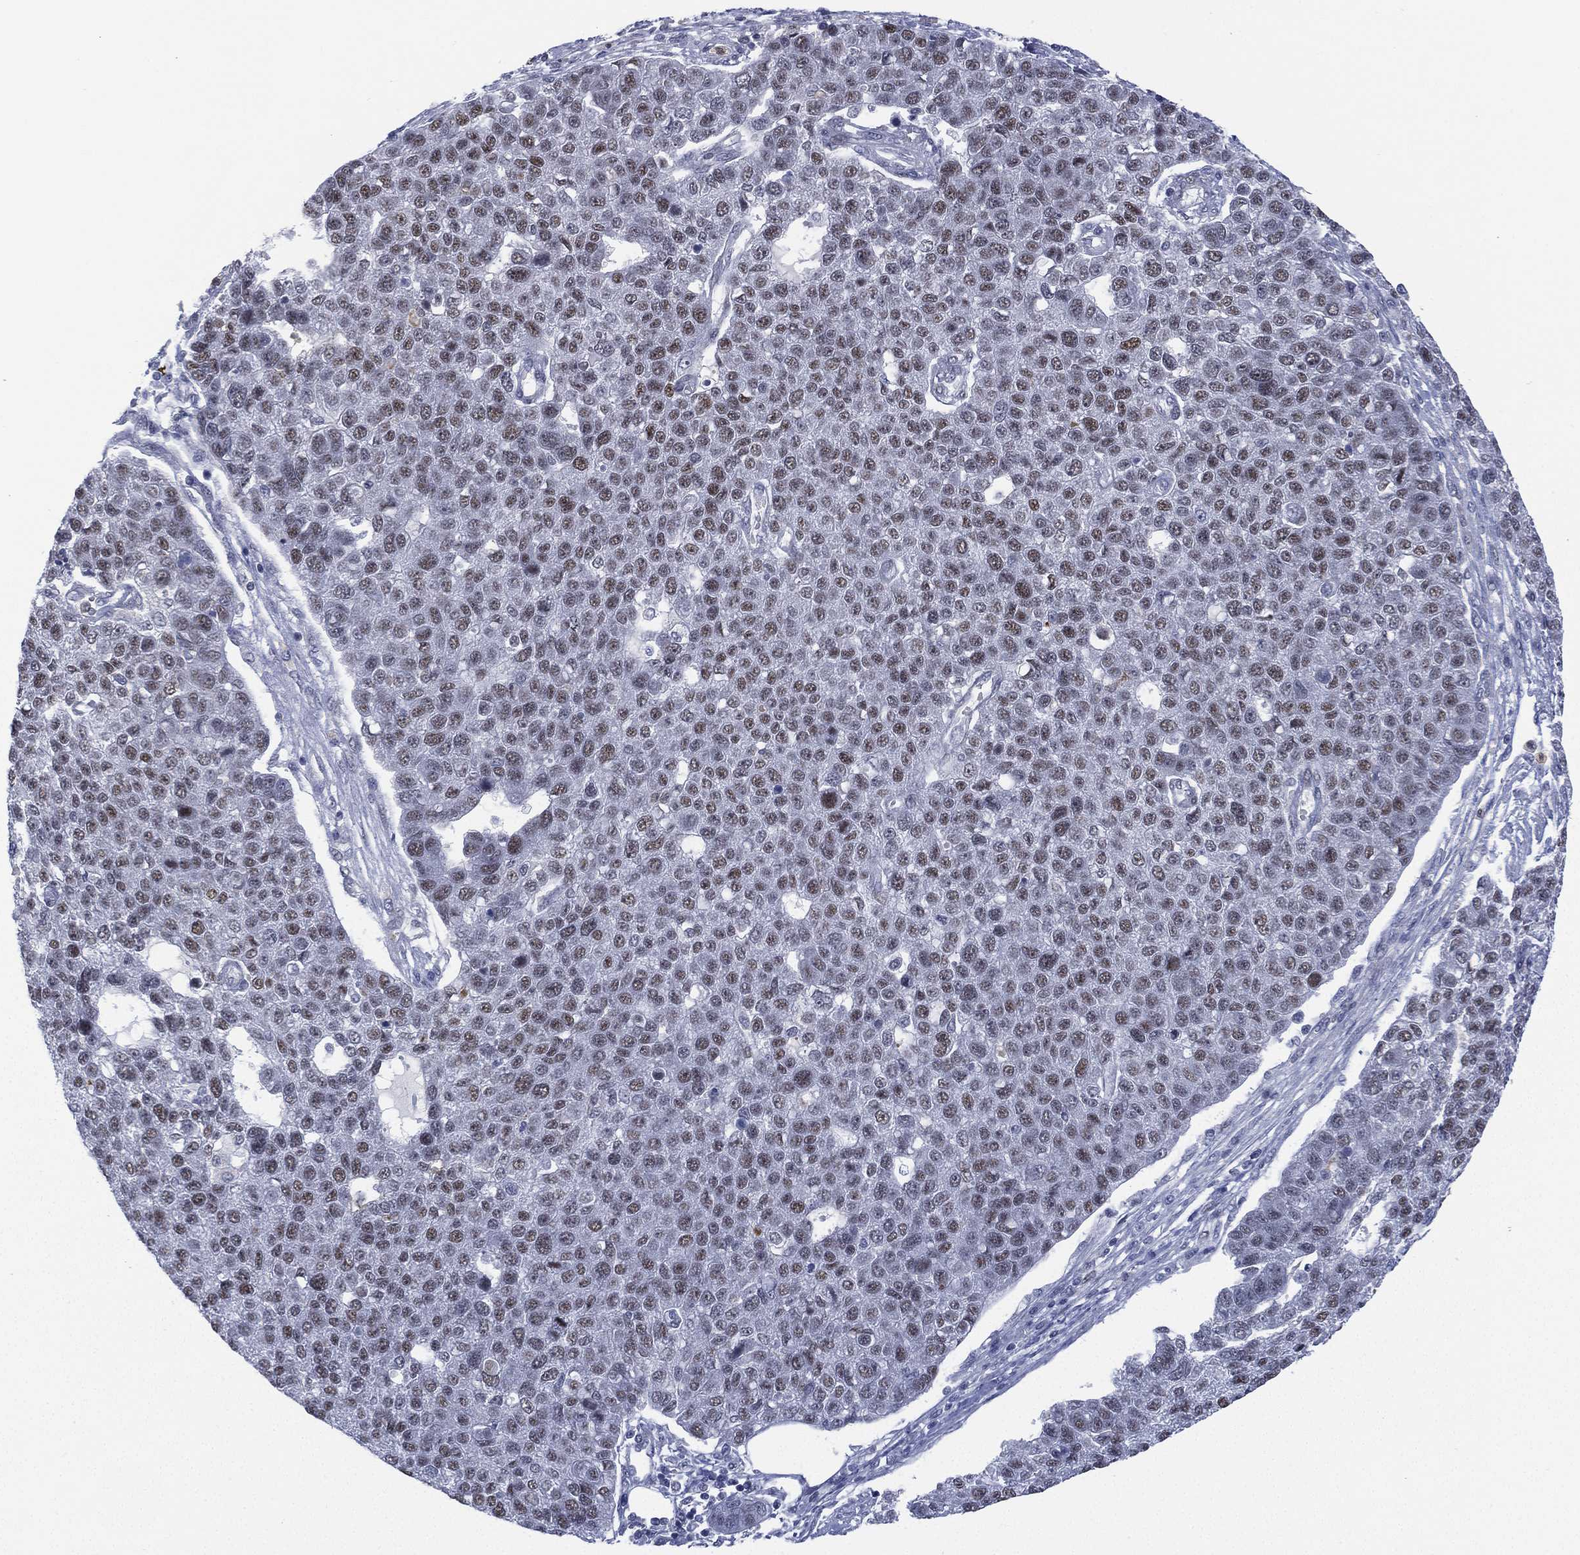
{"staining": {"intensity": "moderate", "quantity": "<25%", "location": "nuclear"}, "tissue": "pancreatic cancer", "cell_type": "Tumor cells", "image_type": "cancer", "snomed": [{"axis": "morphology", "description": "Adenocarcinoma, NOS"}, {"axis": "topography", "description": "Pancreas"}], "caption": "Human pancreatic cancer stained with a brown dye exhibits moderate nuclear positive expression in about <25% of tumor cells.", "gene": "ZNF711", "patient": {"sex": "female", "age": 61}}